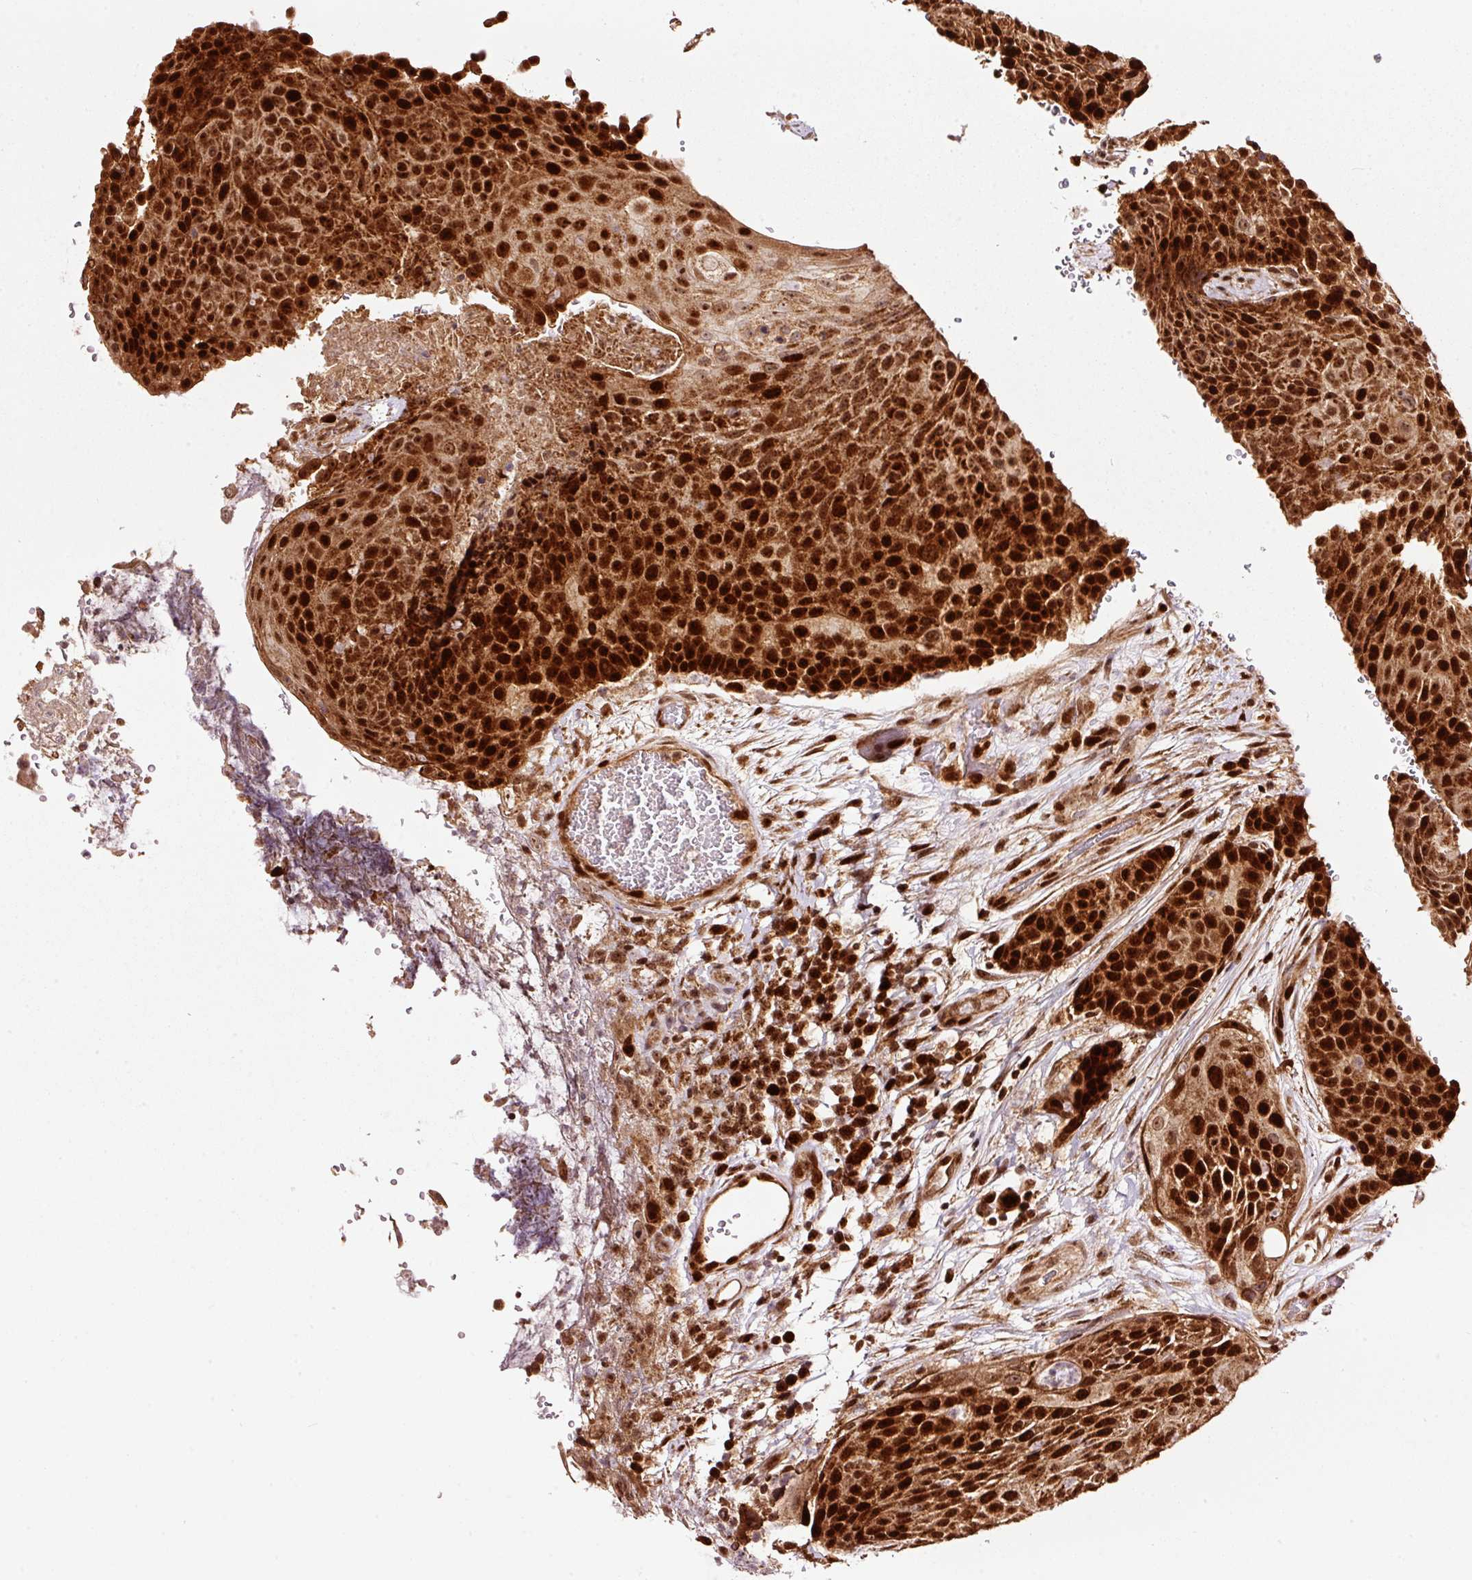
{"staining": {"intensity": "strong", "quantity": ">75%", "location": "nuclear"}, "tissue": "urothelial cancer", "cell_type": "Tumor cells", "image_type": "cancer", "snomed": [{"axis": "morphology", "description": "Urothelial carcinoma, High grade"}, {"axis": "topography", "description": "Urinary bladder"}], "caption": "This micrograph shows immunohistochemistry staining of human urothelial carcinoma (high-grade), with high strong nuclear staining in about >75% of tumor cells.", "gene": "RFC4", "patient": {"sex": "female", "age": 63}}